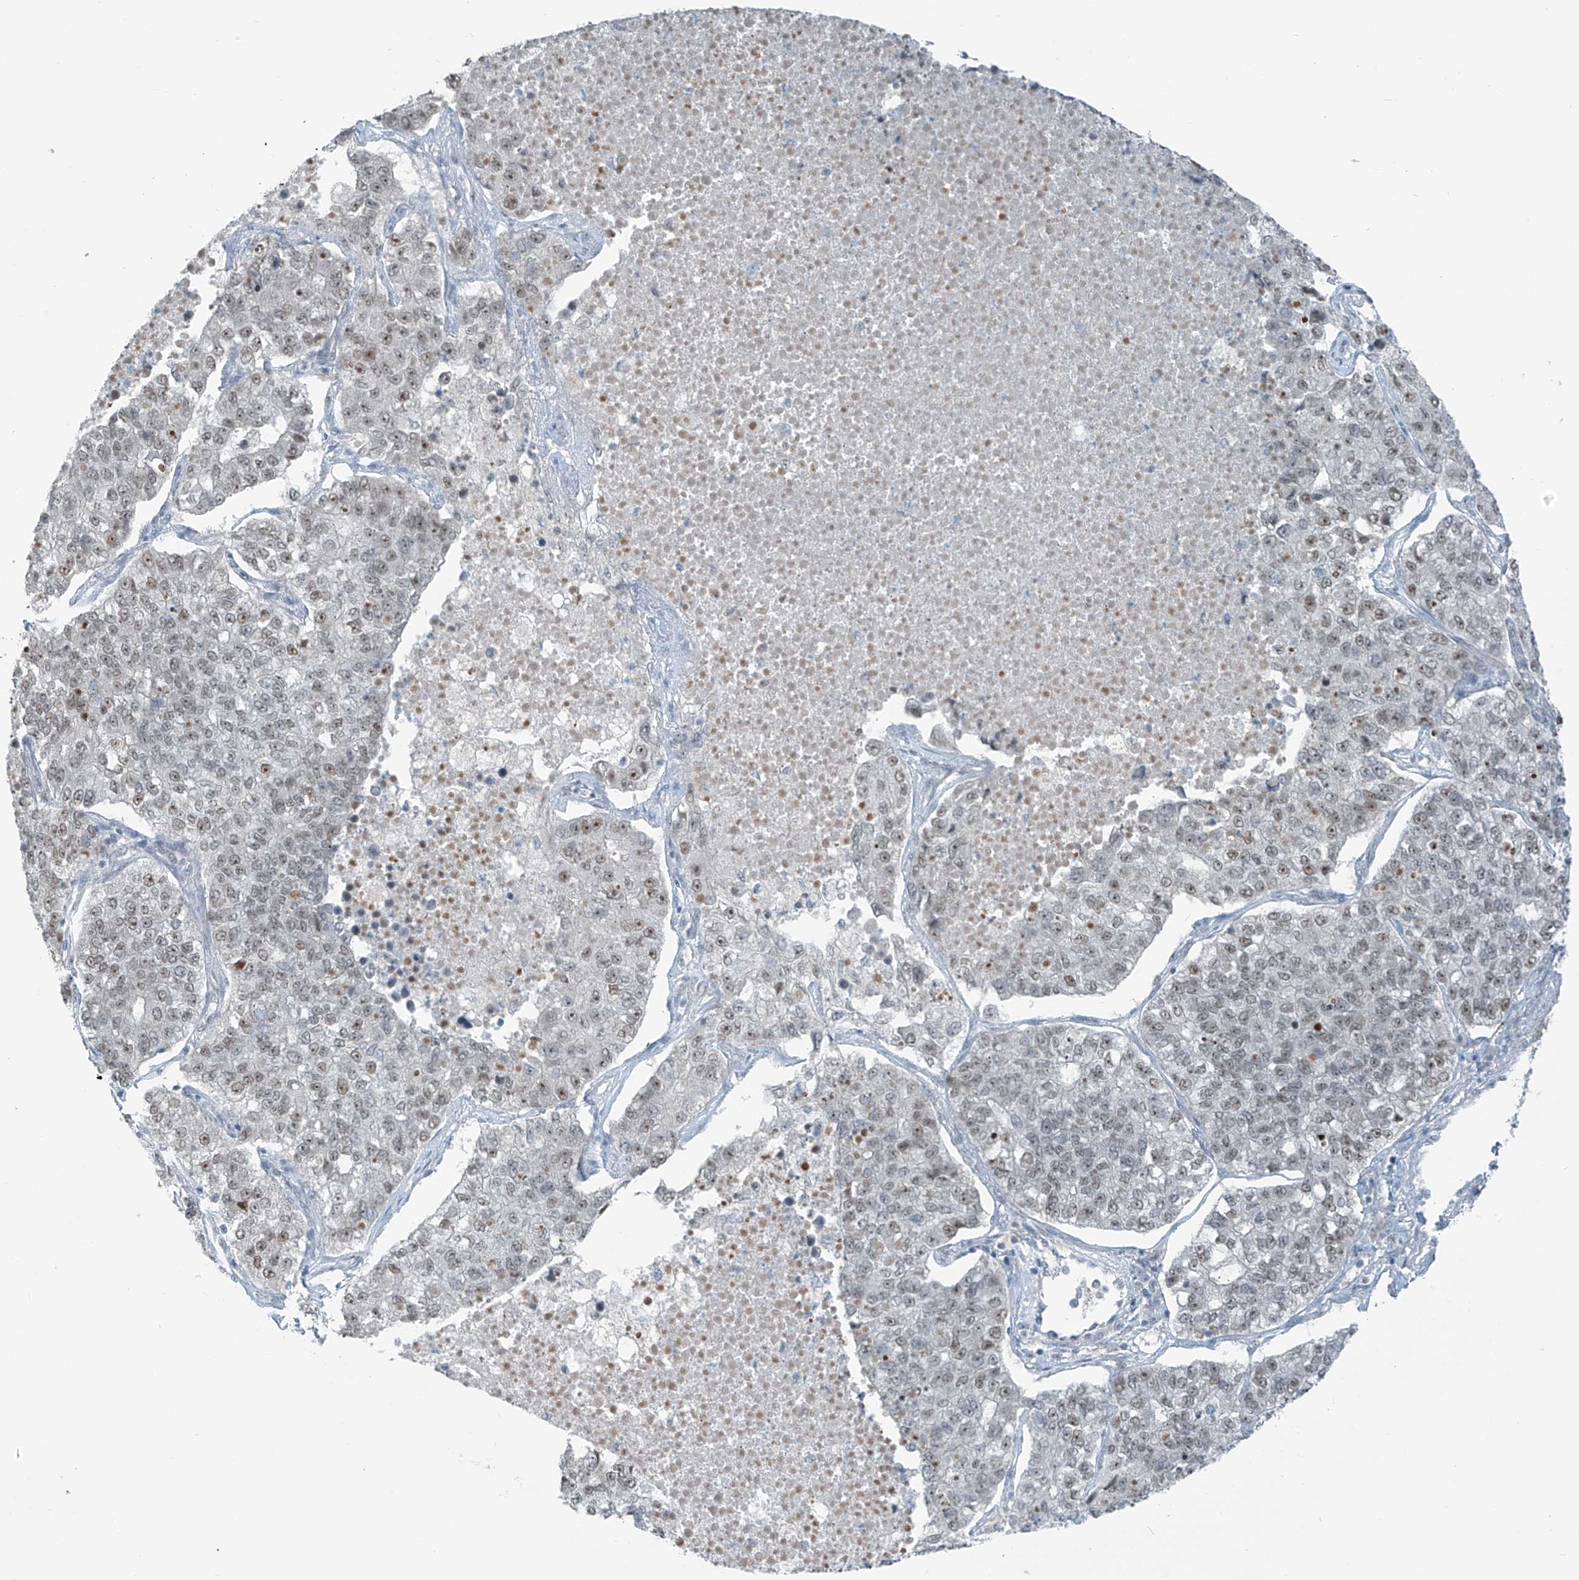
{"staining": {"intensity": "weak", "quantity": "25%-75%", "location": "nuclear"}, "tissue": "lung cancer", "cell_type": "Tumor cells", "image_type": "cancer", "snomed": [{"axis": "morphology", "description": "Adenocarcinoma, NOS"}, {"axis": "topography", "description": "Lung"}], "caption": "There is low levels of weak nuclear staining in tumor cells of lung cancer (adenocarcinoma), as demonstrated by immunohistochemical staining (brown color).", "gene": "WRNIP1", "patient": {"sex": "male", "age": 49}}